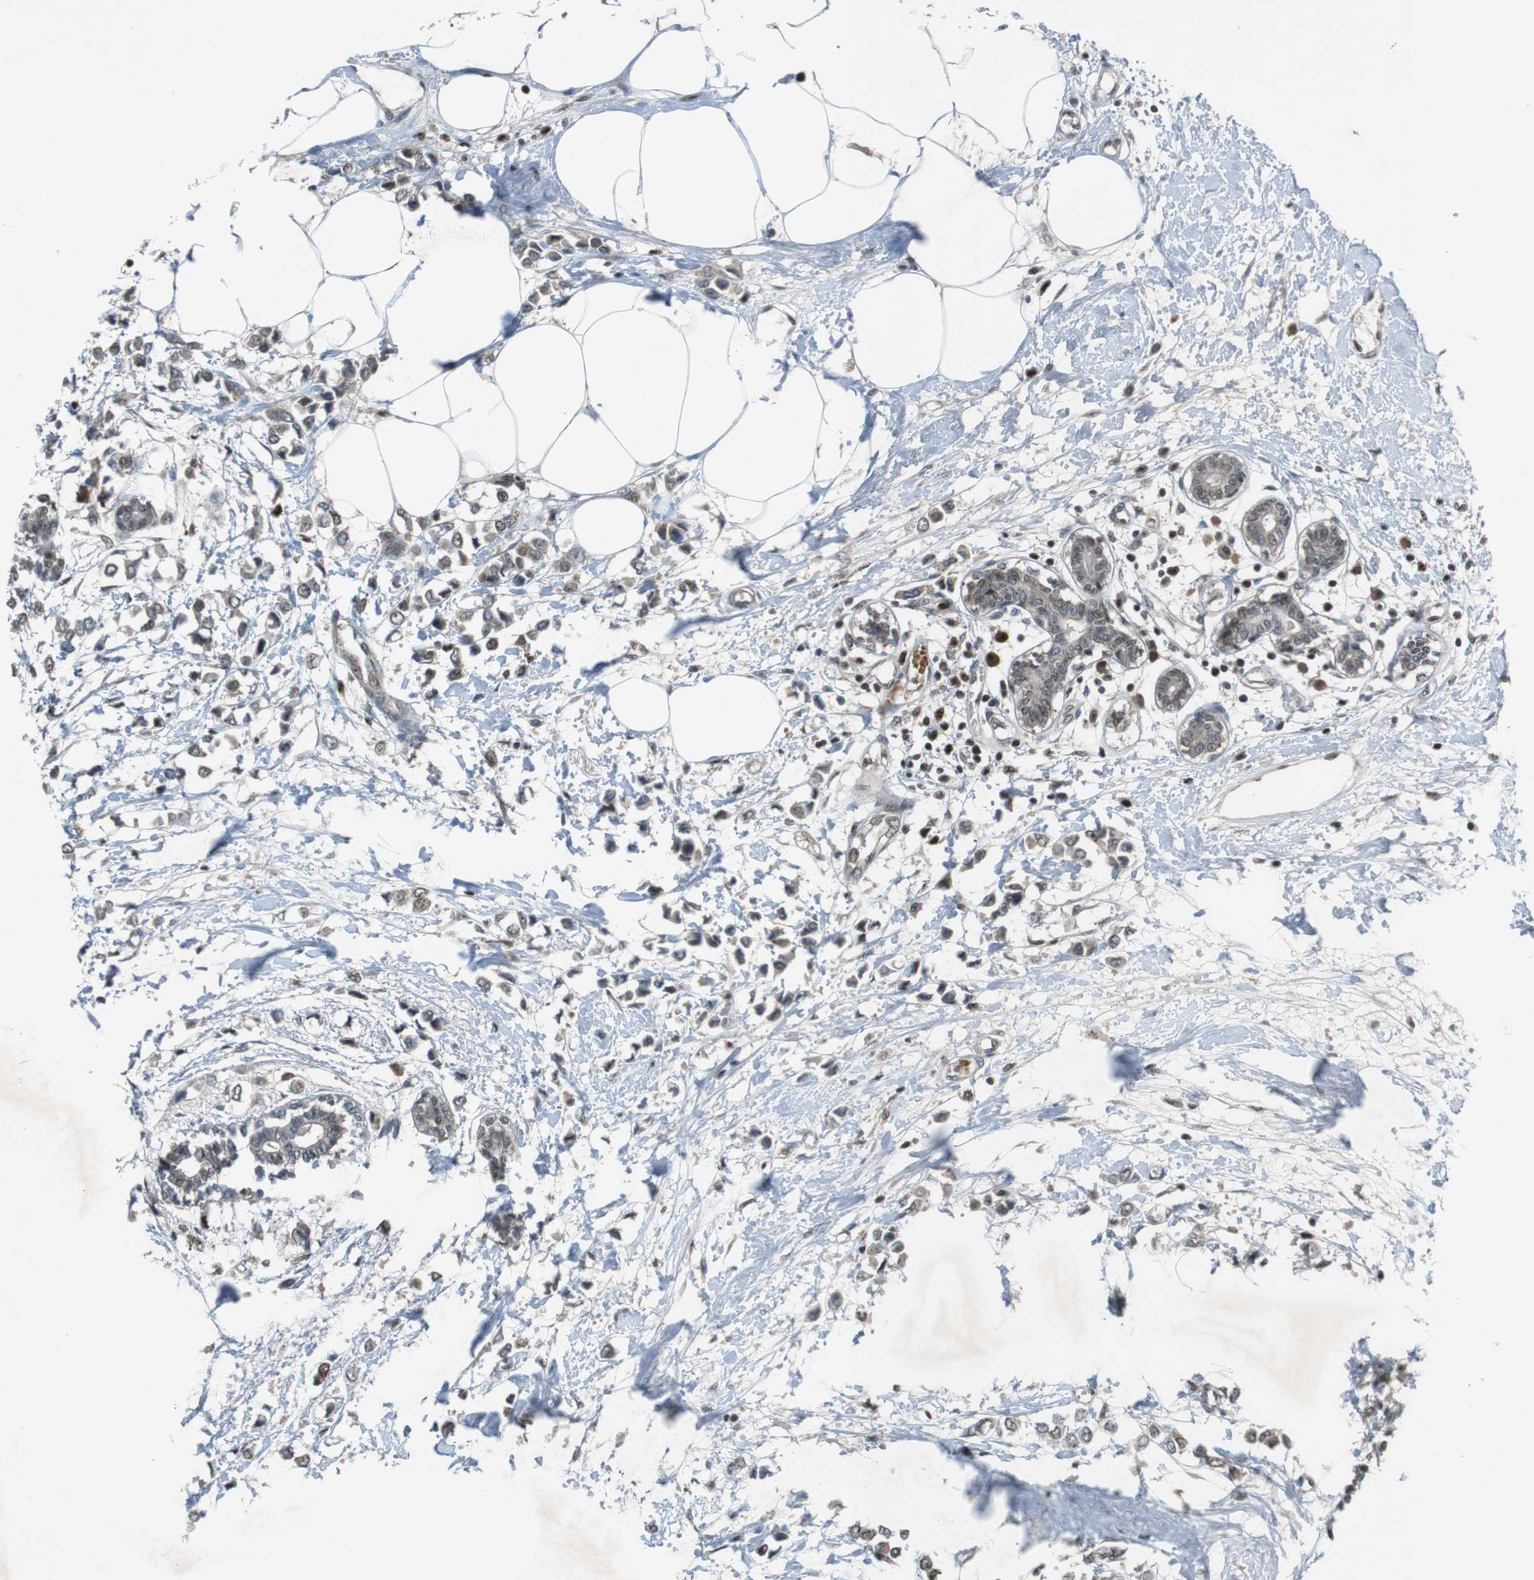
{"staining": {"intensity": "weak", "quantity": ">75%", "location": "cytoplasmic/membranous,nuclear"}, "tissue": "breast cancer", "cell_type": "Tumor cells", "image_type": "cancer", "snomed": [{"axis": "morphology", "description": "Lobular carcinoma"}, {"axis": "topography", "description": "Breast"}], "caption": "Immunohistochemical staining of human breast cancer (lobular carcinoma) demonstrates low levels of weak cytoplasmic/membranous and nuclear protein positivity in approximately >75% of tumor cells.", "gene": "MAPKAPK5", "patient": {"sex": "female", "age": 51}}